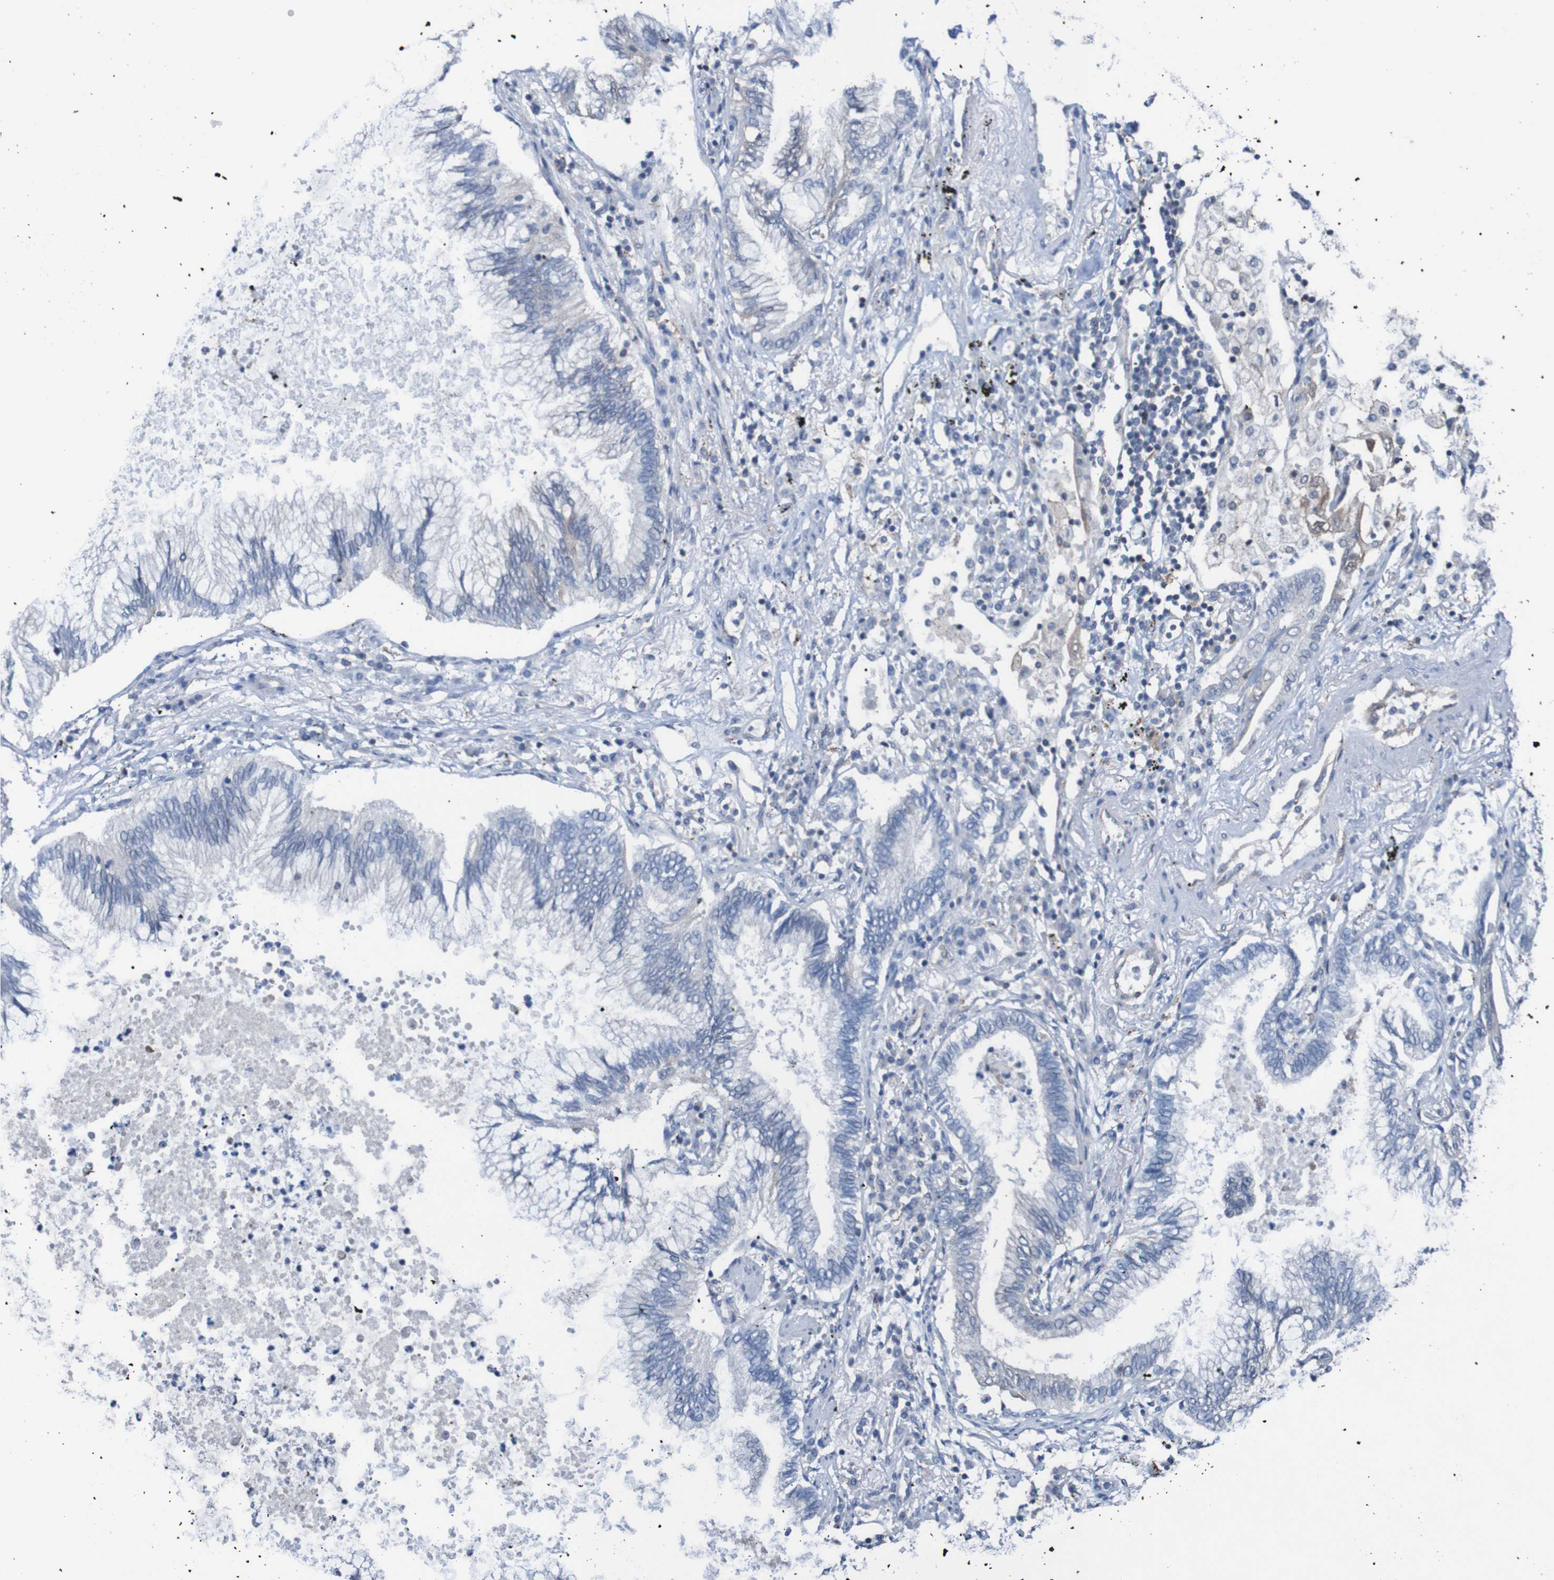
{"staining": {"intensity": "negative", "quantity": "none", "location": "none"}, "tissue": "lung cancer", "cell_type": "Tumor cells", "image_type": "cancer", "snomed": [{"axis": "morphology", "description": "Normal tissue, NOS"}, {"axis": "morphology", "description": "Adenocarcinoma, NOS"}, {"axis": "topography", "description": "Bronchus"}, {"axis": "topography", "description": "Lung"}], "caption": "This is an immunohistochemistry micrograph of lung adenocarcinoma. There is no staining in tumor cells.", "gene": "RIGI", "patient": {"sex": "female", "age": 70}}